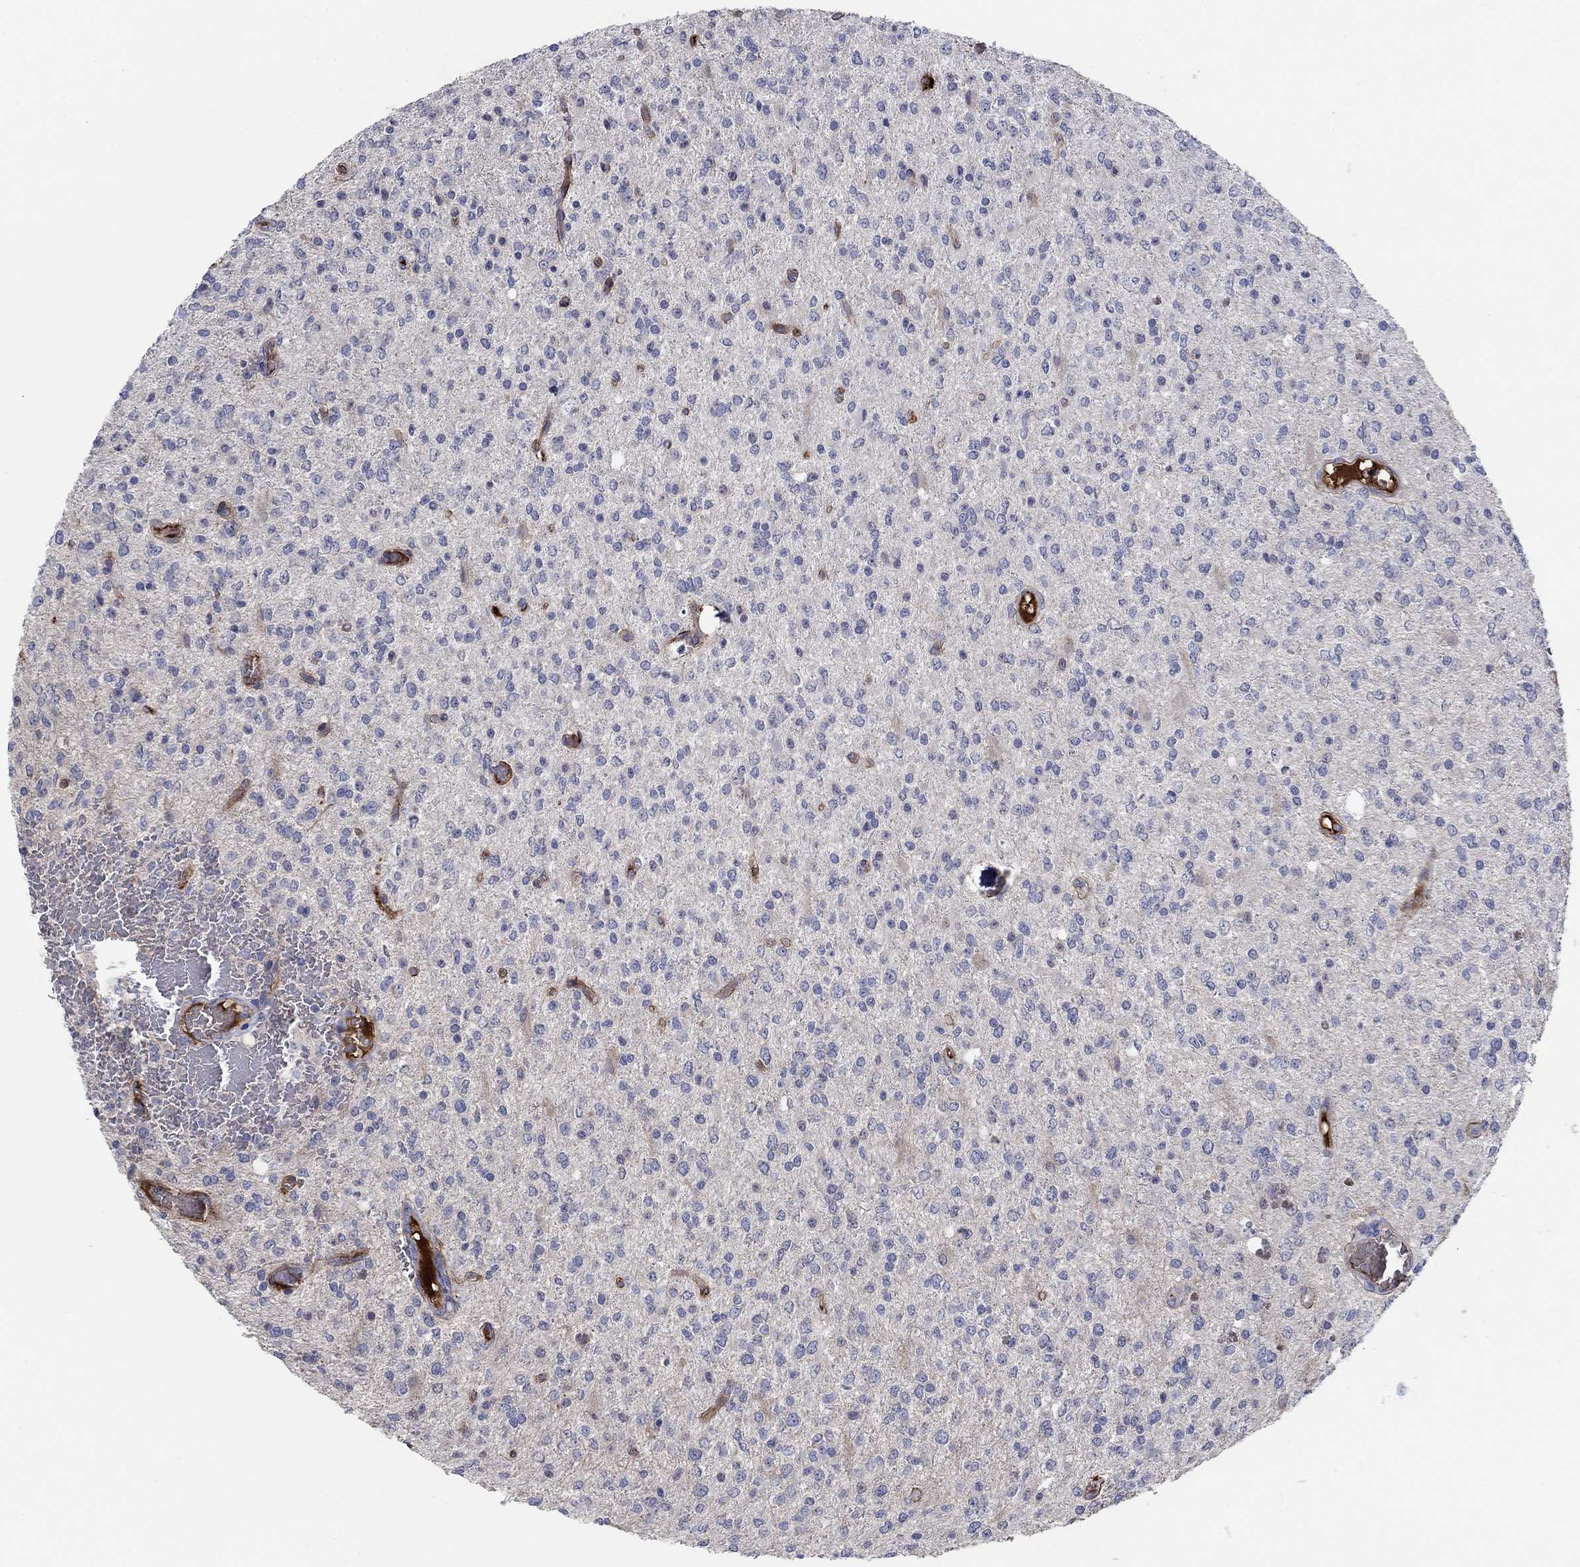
{"staining": {"intensity": "negative", "quantity": "none", "location": "none"}, "tissue": "glioma", "cell_type": "Tumor cells", "image_type": "cancer", "snomed": [{"axis": "morphology", "description": "Glioma, malignant, Low grade"}, {"axis": "topography", "description": "Brain"}], "caption": "High magnification brightfield microscopy of malignant glioma (low-grade) stained with DAB (3,3'-diaminobenzidine) (brown) and counterstained with hematoxylin (blue): tumor cells show no significant expression.", "gene": "APOC3", "patient": {"sex": "male", "age": 67}}